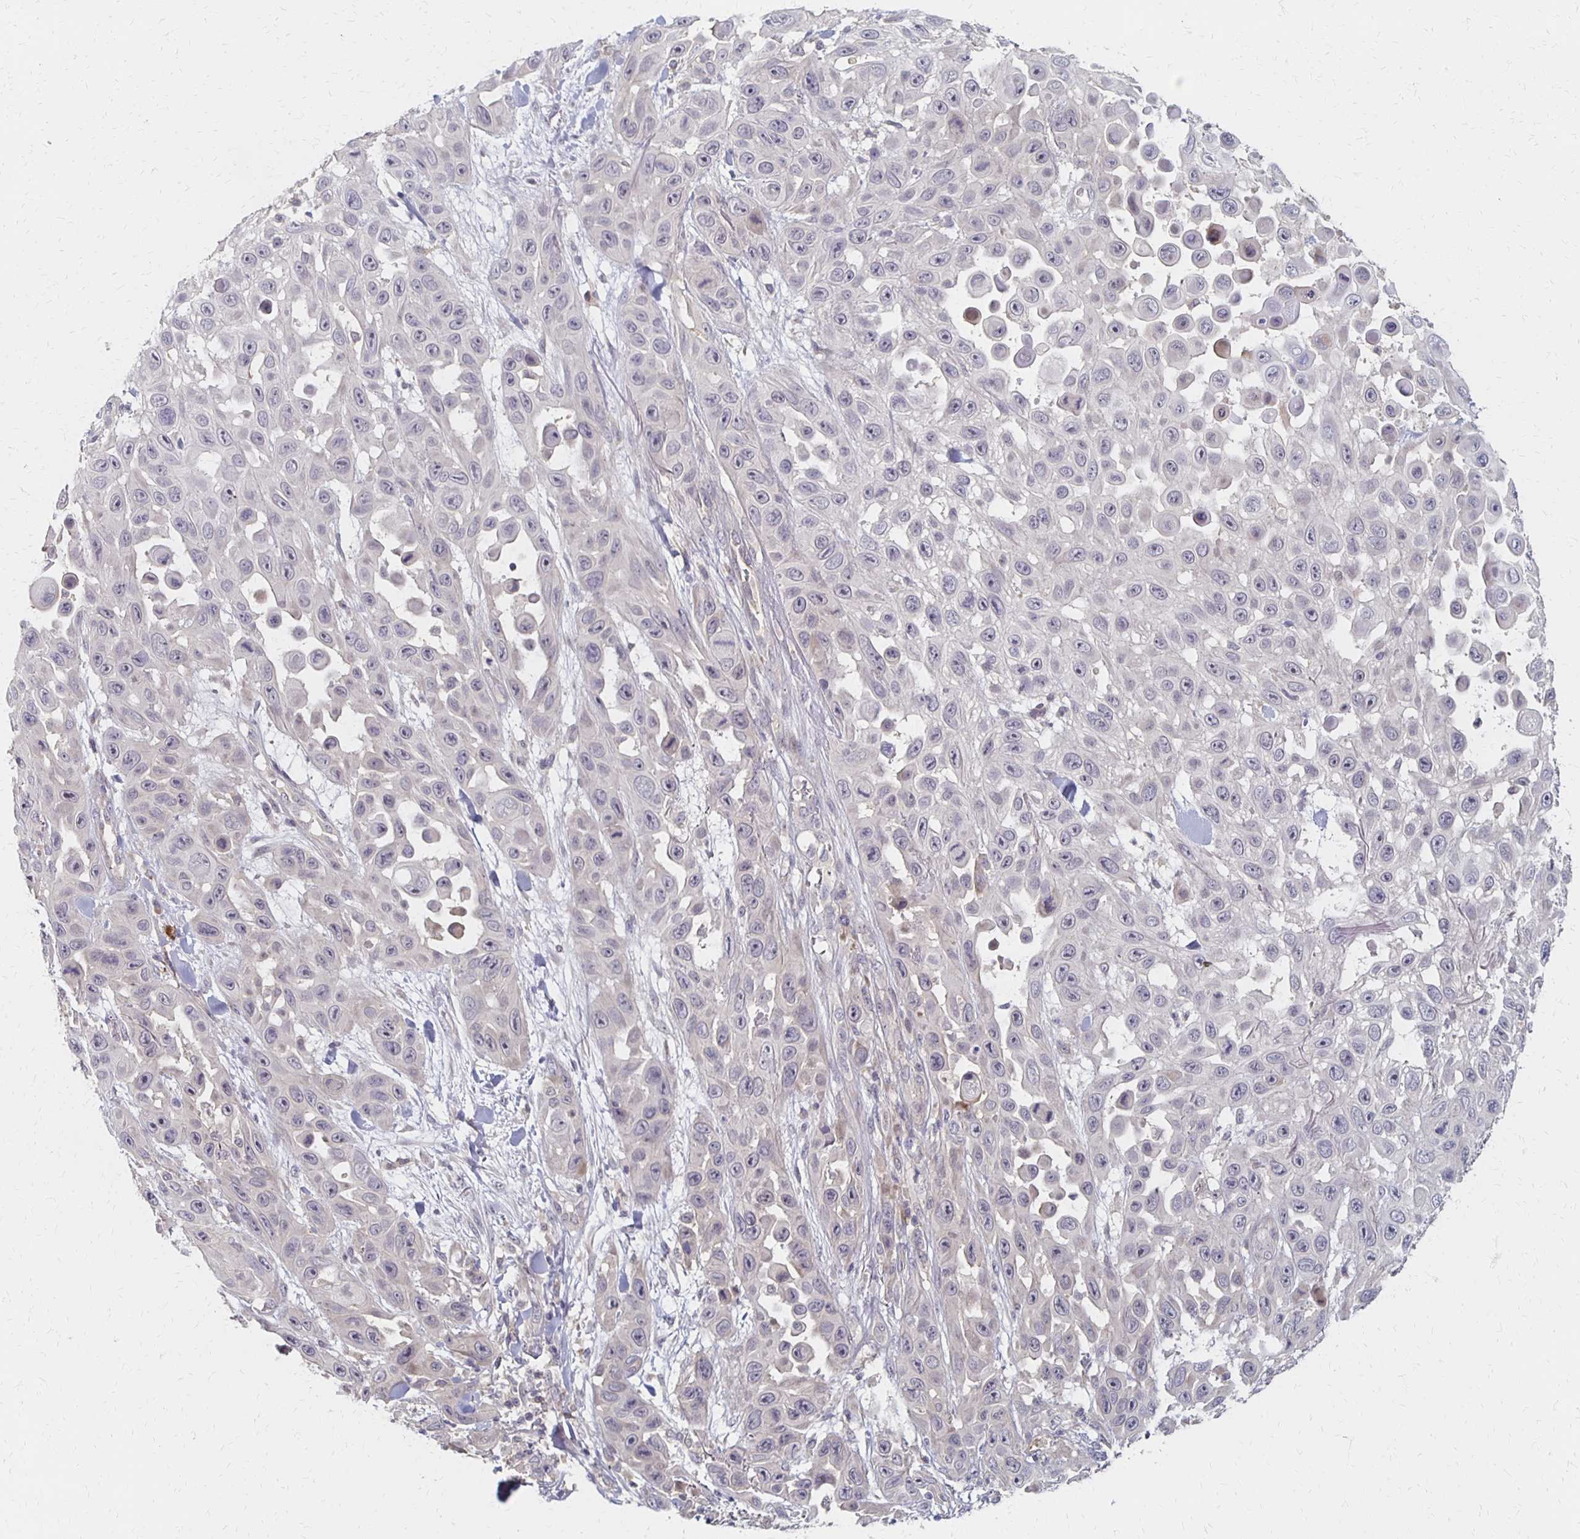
{"staining": {"intensity": "negative", "quantity": "none", "location": "none"}, "tissue": "skin cancer", "cell_type": "Tumor cells", "image_type": "cancer", "snomed": [{"axis": "morphology", "description": "Squamous cell carcinoma, NOS"}, {"axis": "topography", "description": "Skin"}], "caption": "There is no significant positivity in tumor cells of squamous cell carcinoma (skin).", "gene": "PRKCB", "patient": {"sex": "male", "age": 81}}